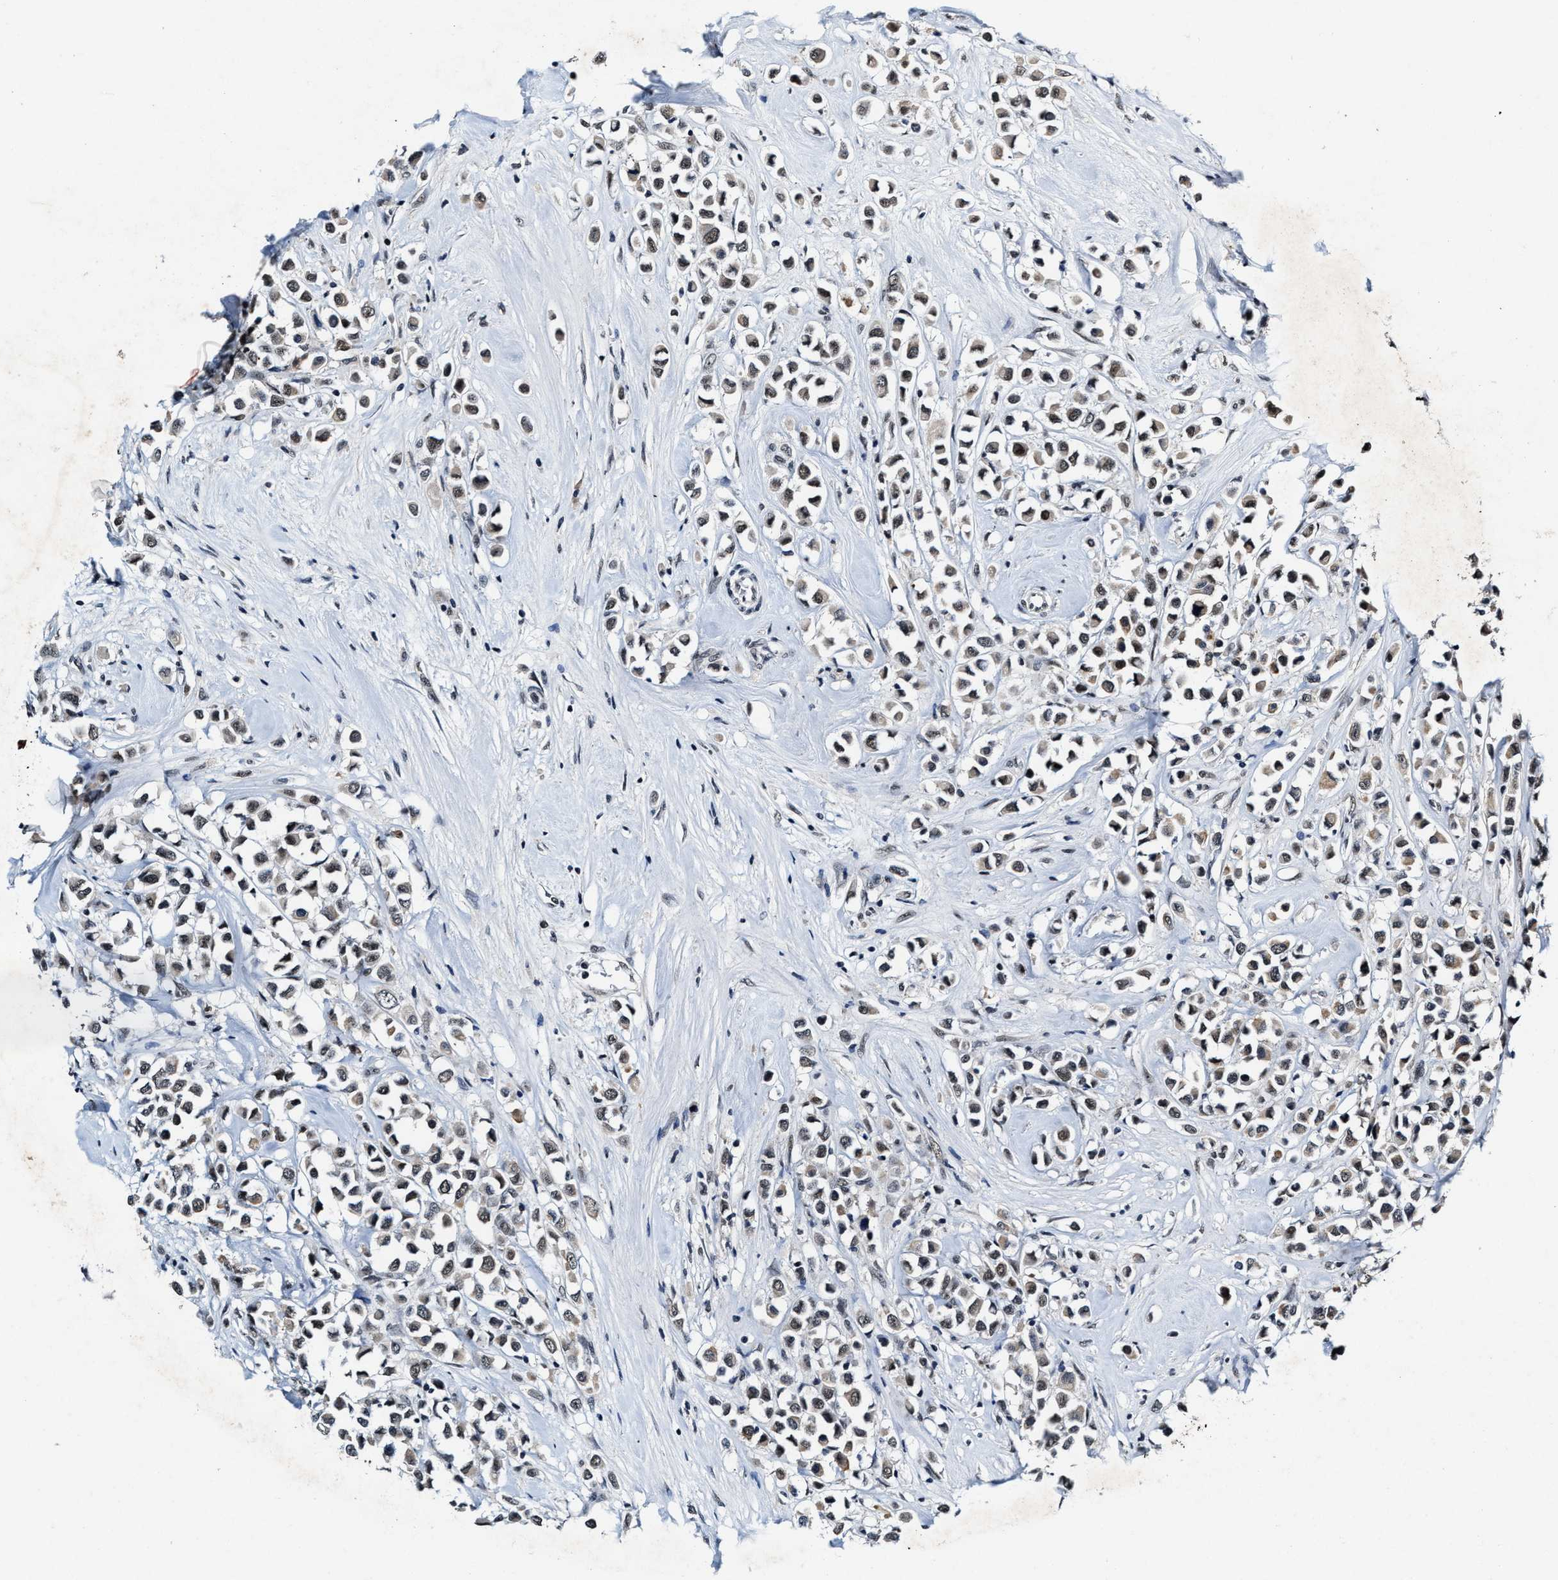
{"staining": {"intensity": "weak", "quantity": "25%-75%", "location": "nuclear"}, "tissue": "breast cancer", "cell_type": "Tumor cells", "image_type": "cancer", "snomed": [{"axis": "morphology", "description": "Duct carcinoma"}, {"axis": "topography", "description": "Breast"}], "caption": "There is low levels of weak nuclear positivity in tumor cells of breast cancer, as demonstrated by immunohistochemical staining (brown color).", "gene": "INIP", "patient": {"sex": "female", "age": 61}}